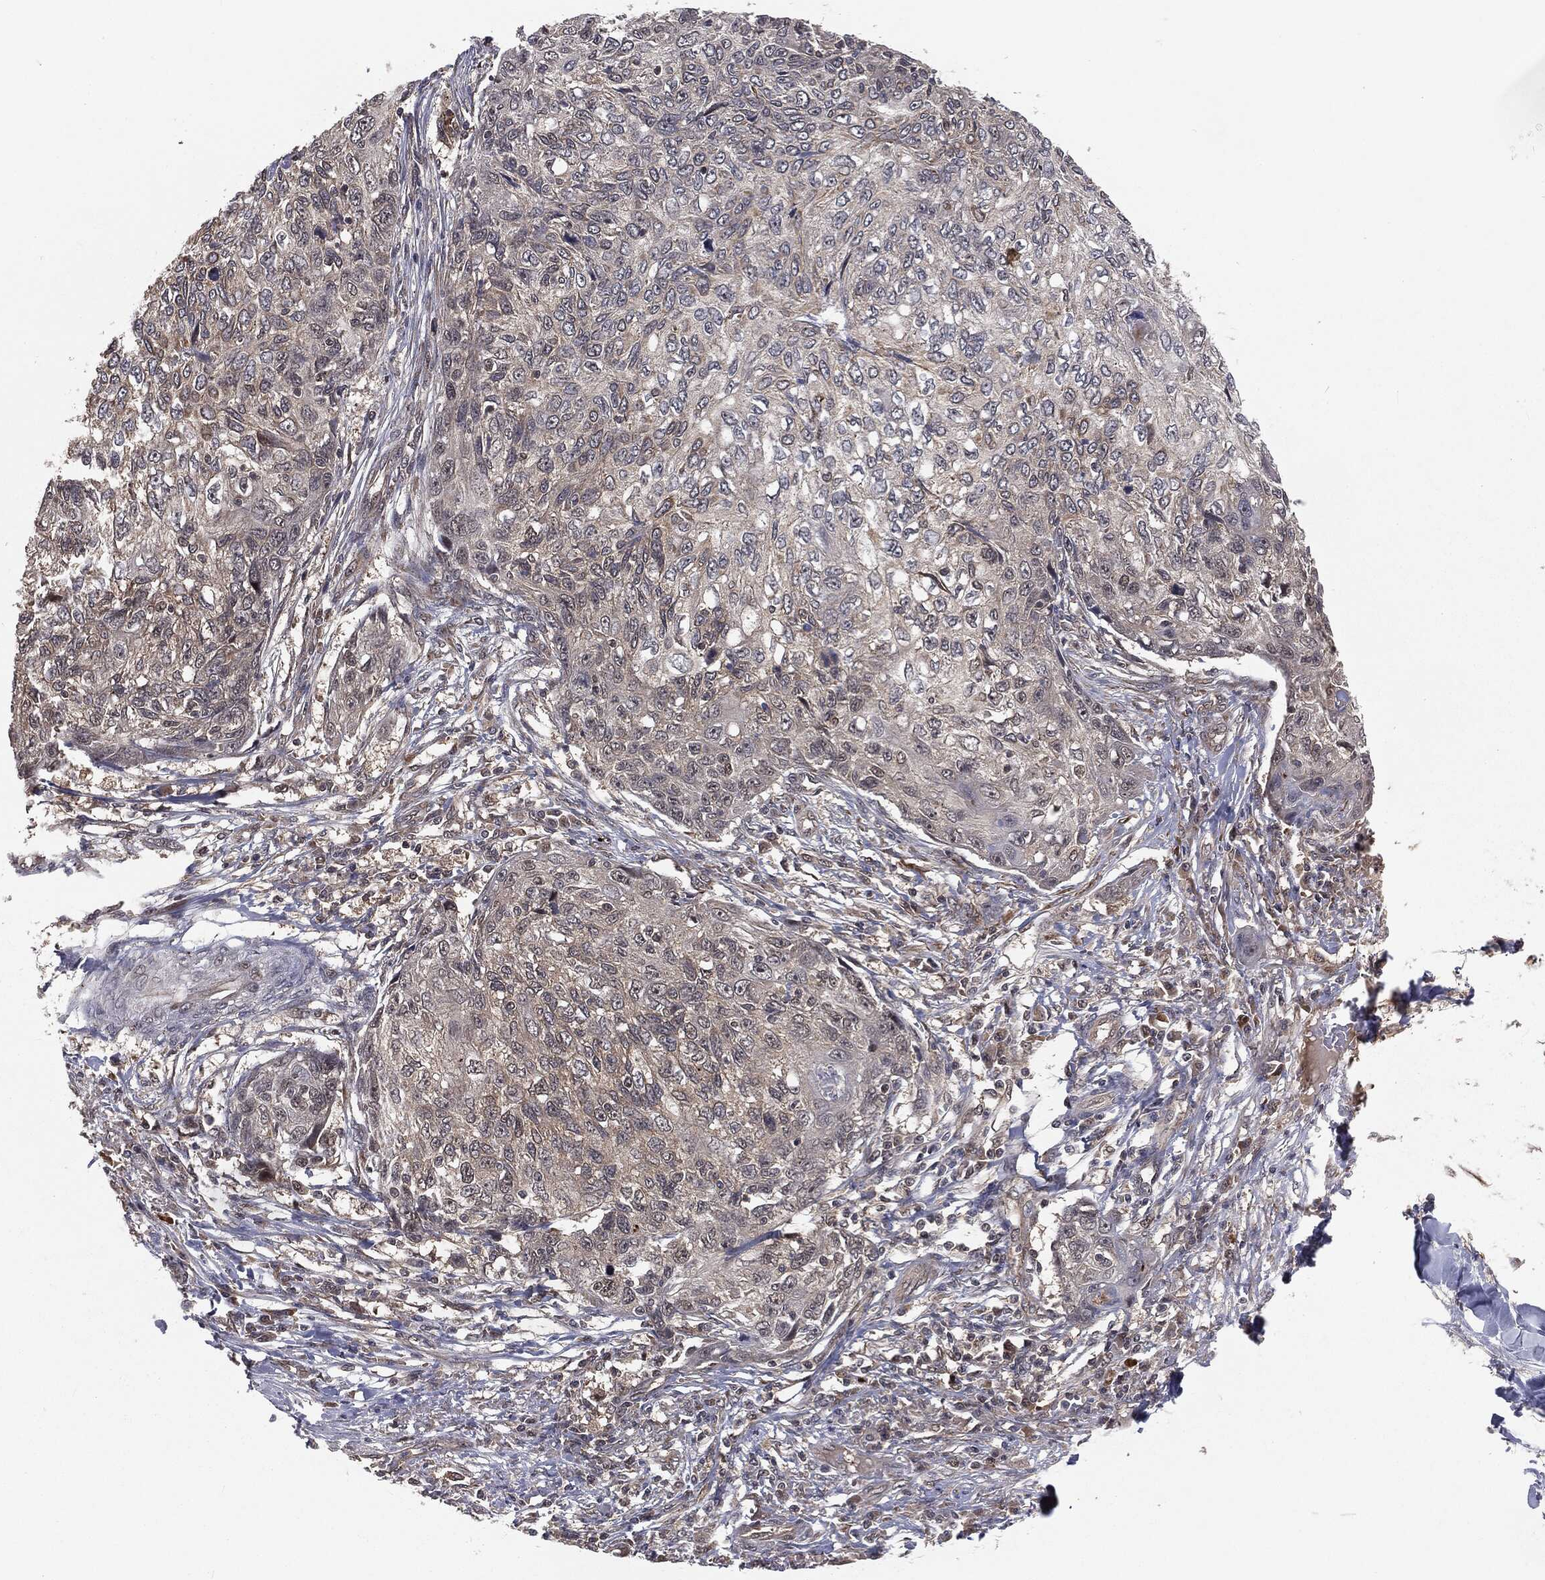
{"staining": {"intensity": "negative", "quantity": "none", "location": "none"}, "tissue": "skin cancer", "cell_type": "Tumor cells", "image_type": "cancer", "snomed": [{"axis": "morphology", "description": "Squamous cell carcinoma, NOS"}, {"axis": "topography", "description": "Skin"}], "caption": "The IHC micrograph has no significant staining in tumor cells of squamous cell carcinoma (skin) tissue.", "gene": "FBXO7", "patient": {"sex": "male", "age": 92}}